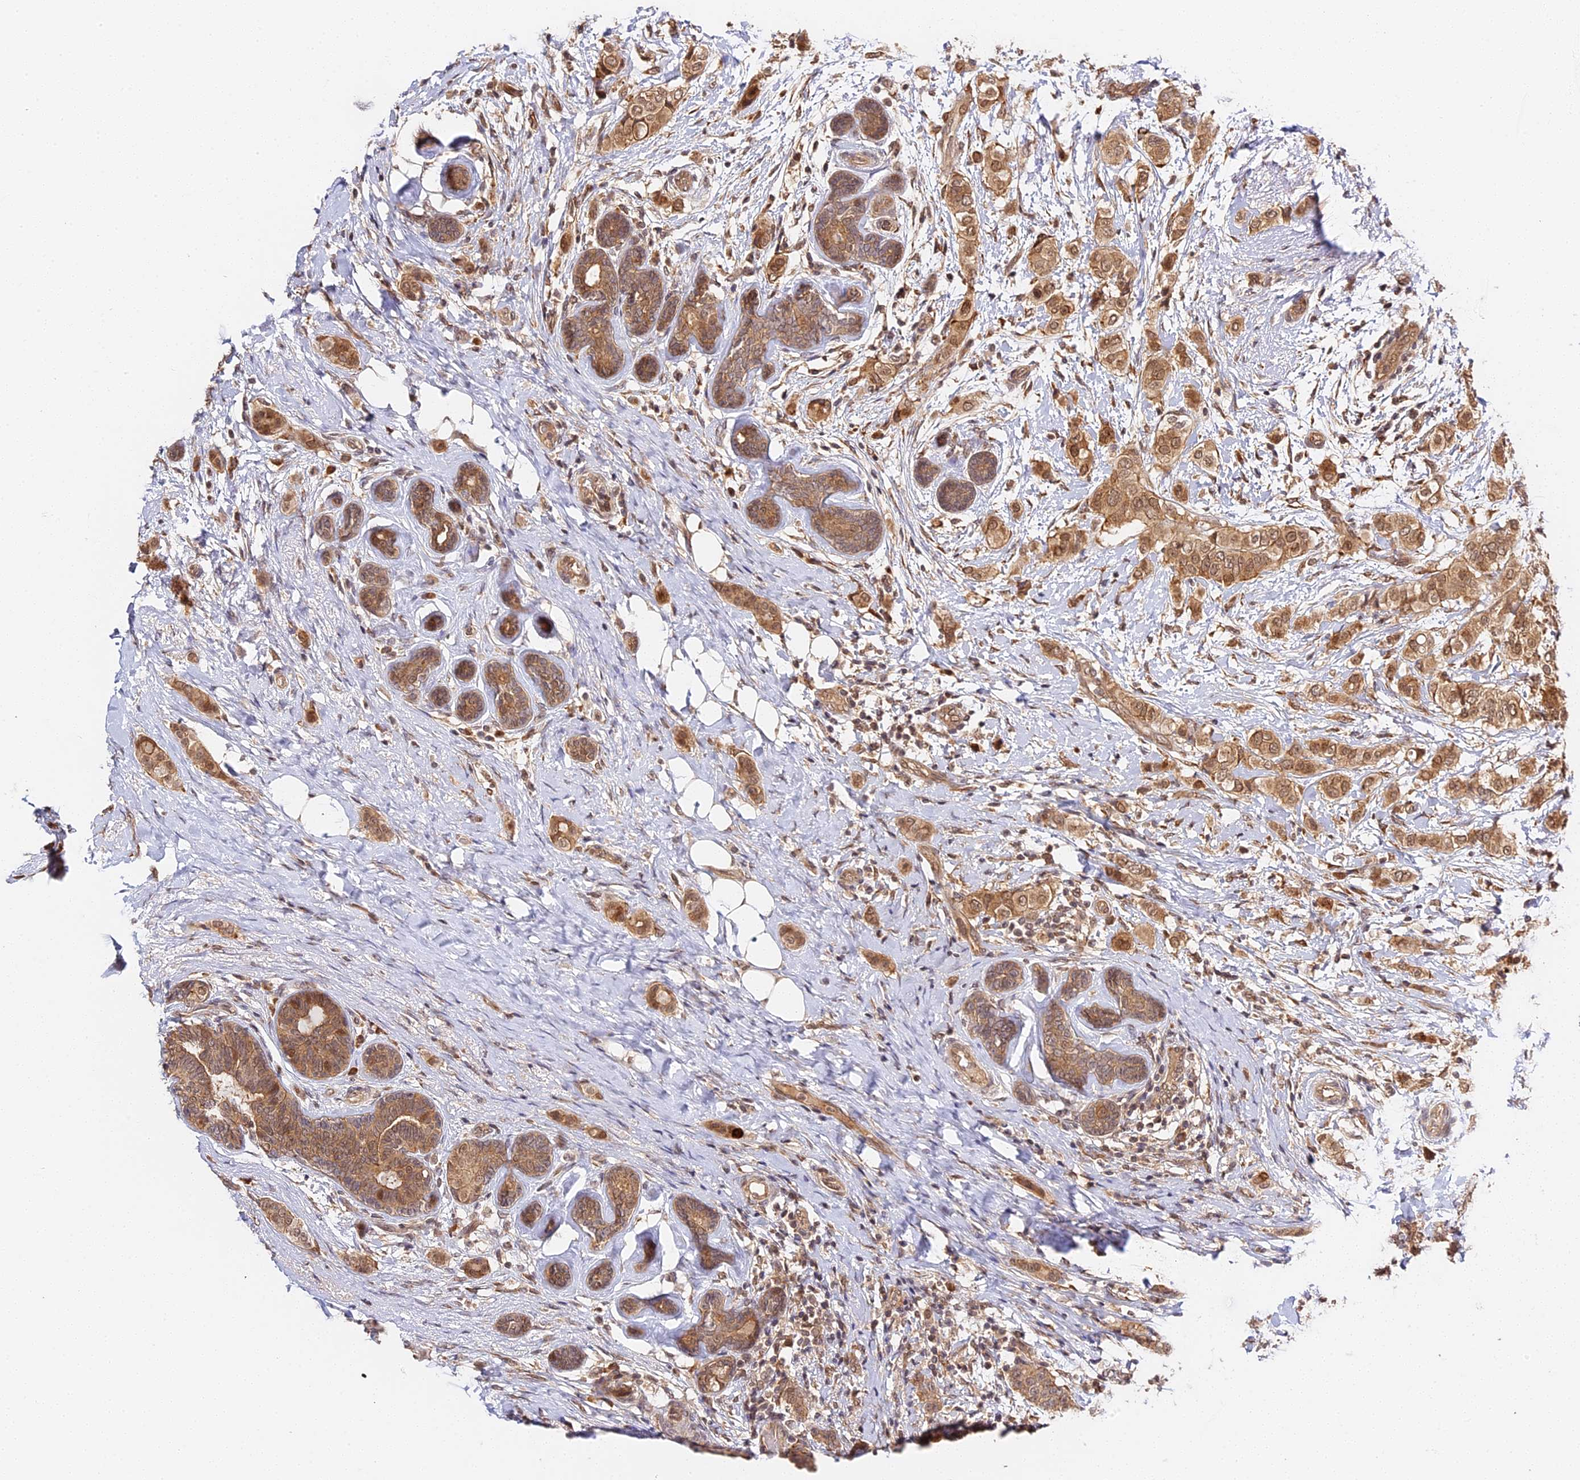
{"staining": {"intensity": "moderate", "quantity": ">75%", "location": "cytoplasmic/membranous"}, "tissue": "breast cancer", "cell_type": "Tumor cells", "image_type": "cancer", "snomed": [{"axis": "morphology", "description": "Lobular carcinoma"}, {"axis": "topography", "description": "Breast"}], "caption": "Protein staining of lobular carcinoma (breast) tissue displays moderate cytoplasmic/membranous expression in about >75% of tumor cells.", "gene": "IMPACT", "patient": {"sex": "female", "age": 51}}